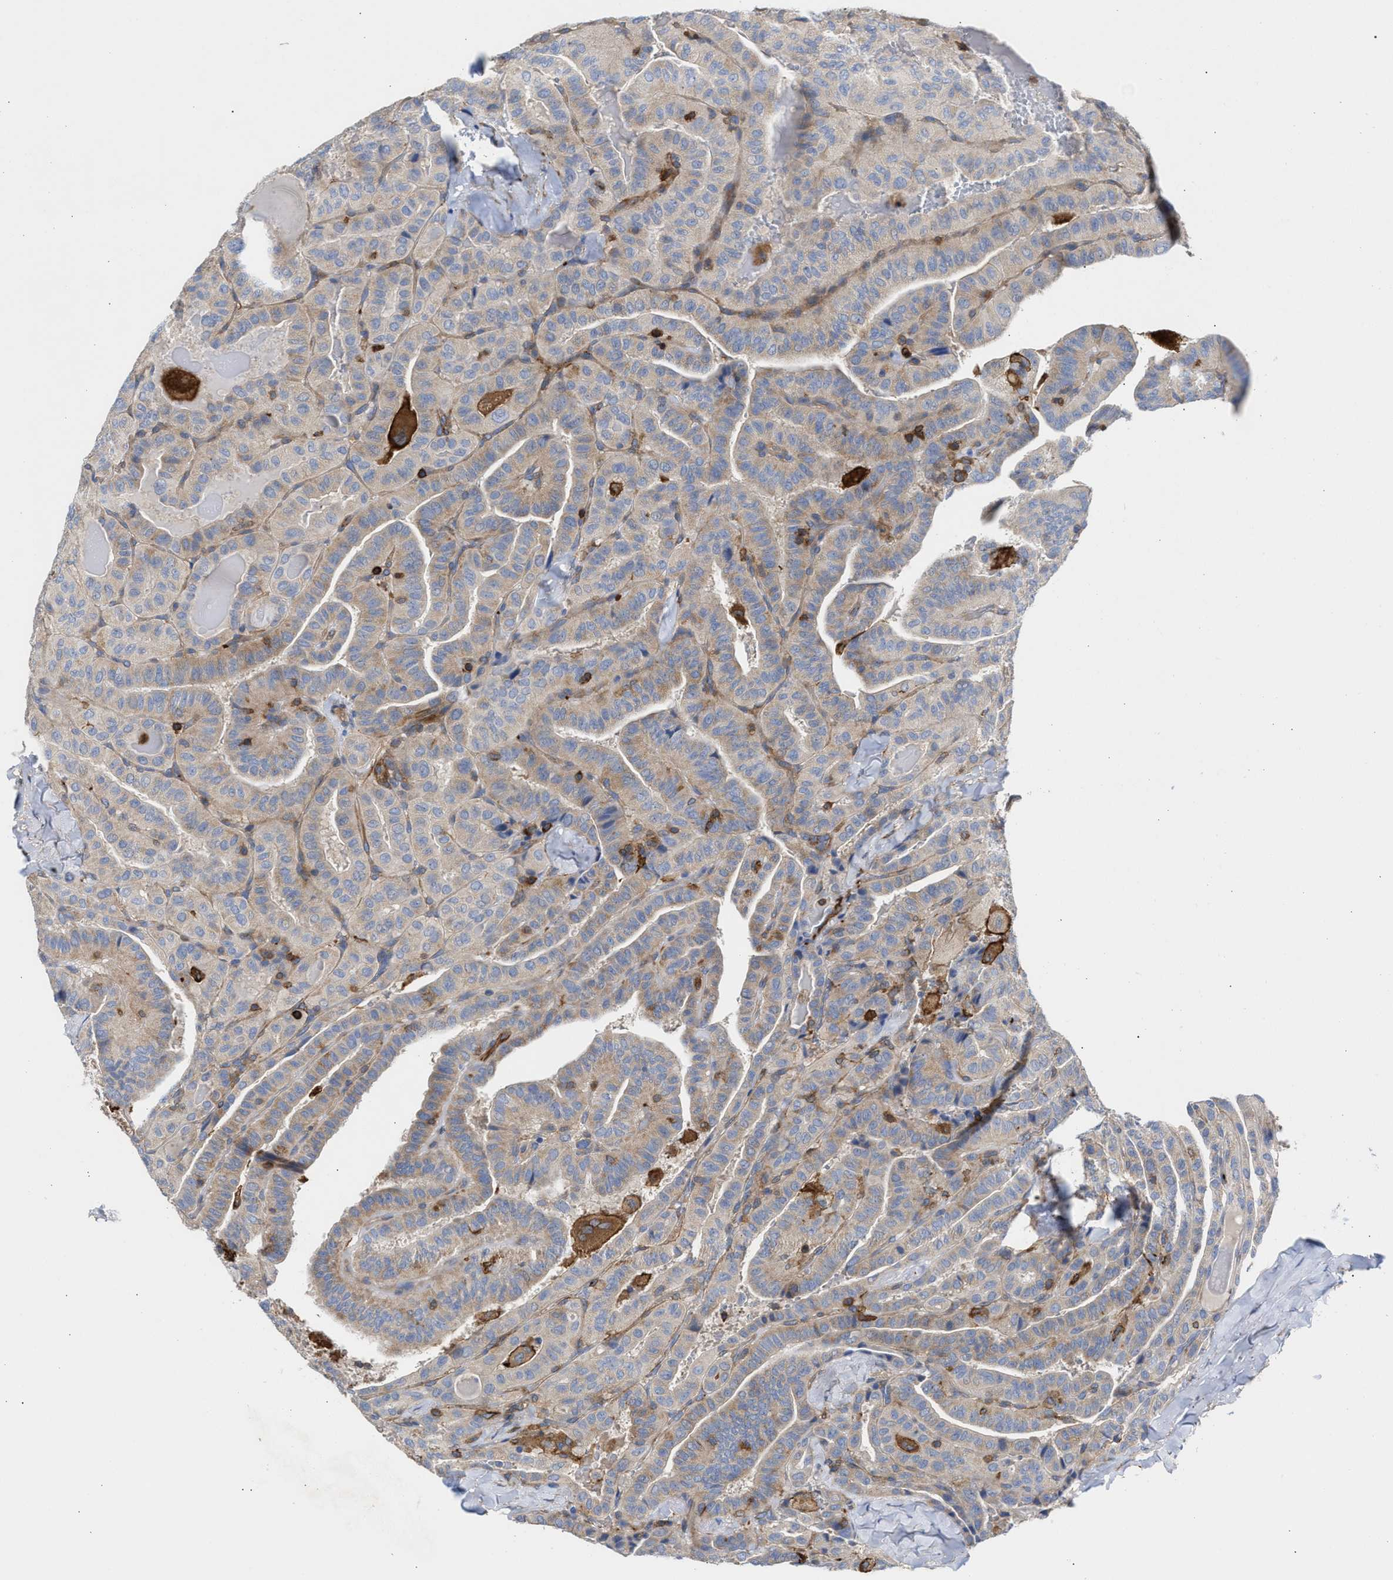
{"staining": {"intensity": "moderate", "quantity": "25%-75%", "location": "cytoplasmic/membranous"}, "tissue": "thyroid cancer", "cell_type": "Tumor cells", "image_type": "cancer", "snomed": [{"axis": "morphology", "description": "Papillary adenocarcinoma, NOS"}, {"axis": "topography", "description": "Thyroid gland"}], "caption": "Protein analysis of papillary adenocarcinoma (thyroid) tissue exhibits moderate cytoplasmic/membranous positivity in about 25%-75% of tumor cells. (DAB IHC, brown staining for protein, blue staining for nuclei).", "gene": "HS3ST5", "patient": {"sex": "male", "age": 77}}